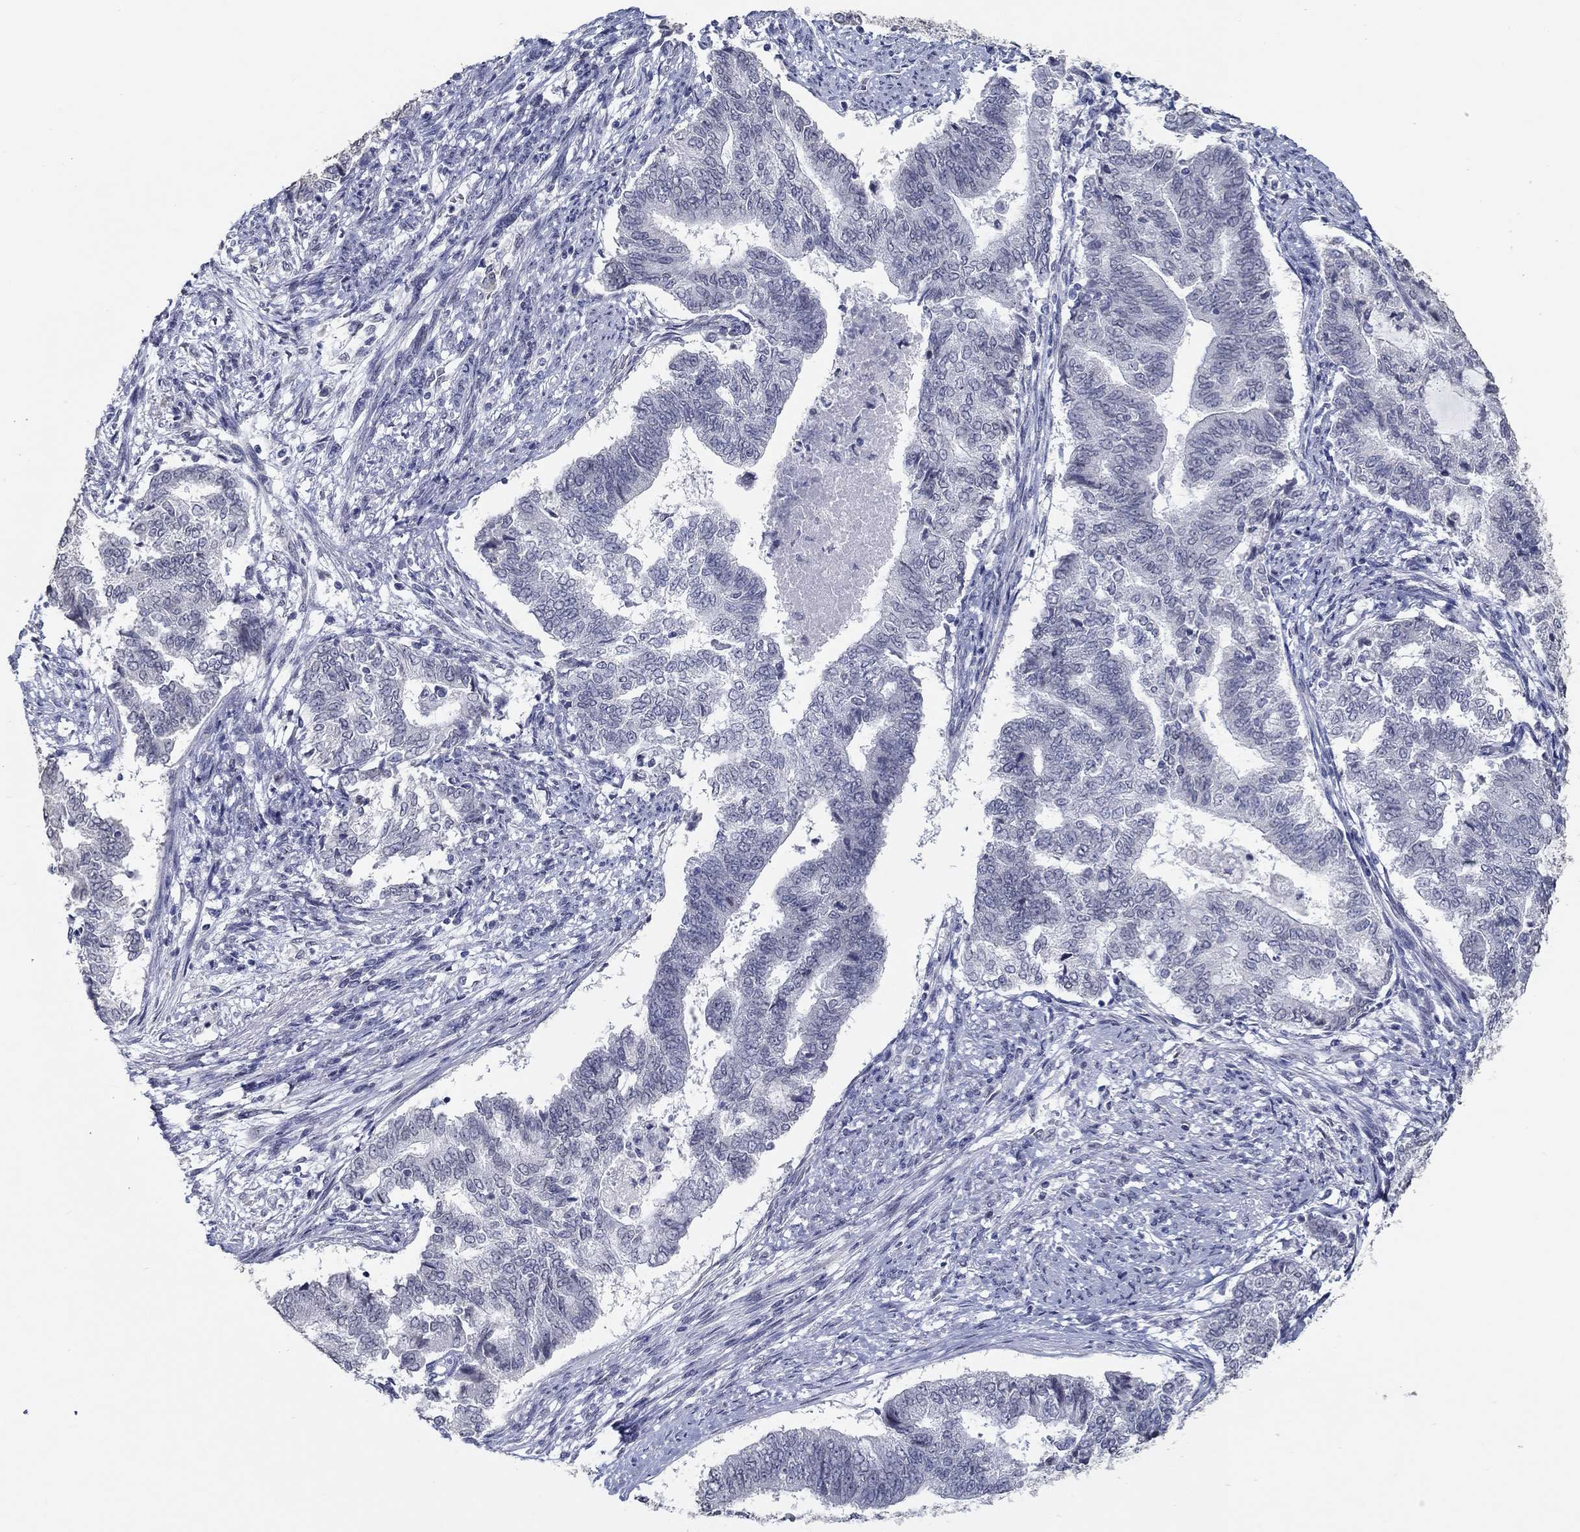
{"staining": {"intensity": "negative", "quantity": "none", "location": "none"}, "tissue": "endometrial cancer", "cell_type": "Tumor cells", "image_type": "cancer", "snomed": [{"axis": "morphology", "description": "Adenocarcinoma, NOS"}, {"axis": "topography", "description": "Endometrium"}], "caption": "Tumor cells show no significant staining in endometrial cancer. (Stains: DAB (3,3'-diaminobenzidine) IHC with hematoxylin counter stain, Microscopy: brightfield microscopy at high magnification).", "gene": "NUP155", "patient": {"sex": "female", "age": 65}}